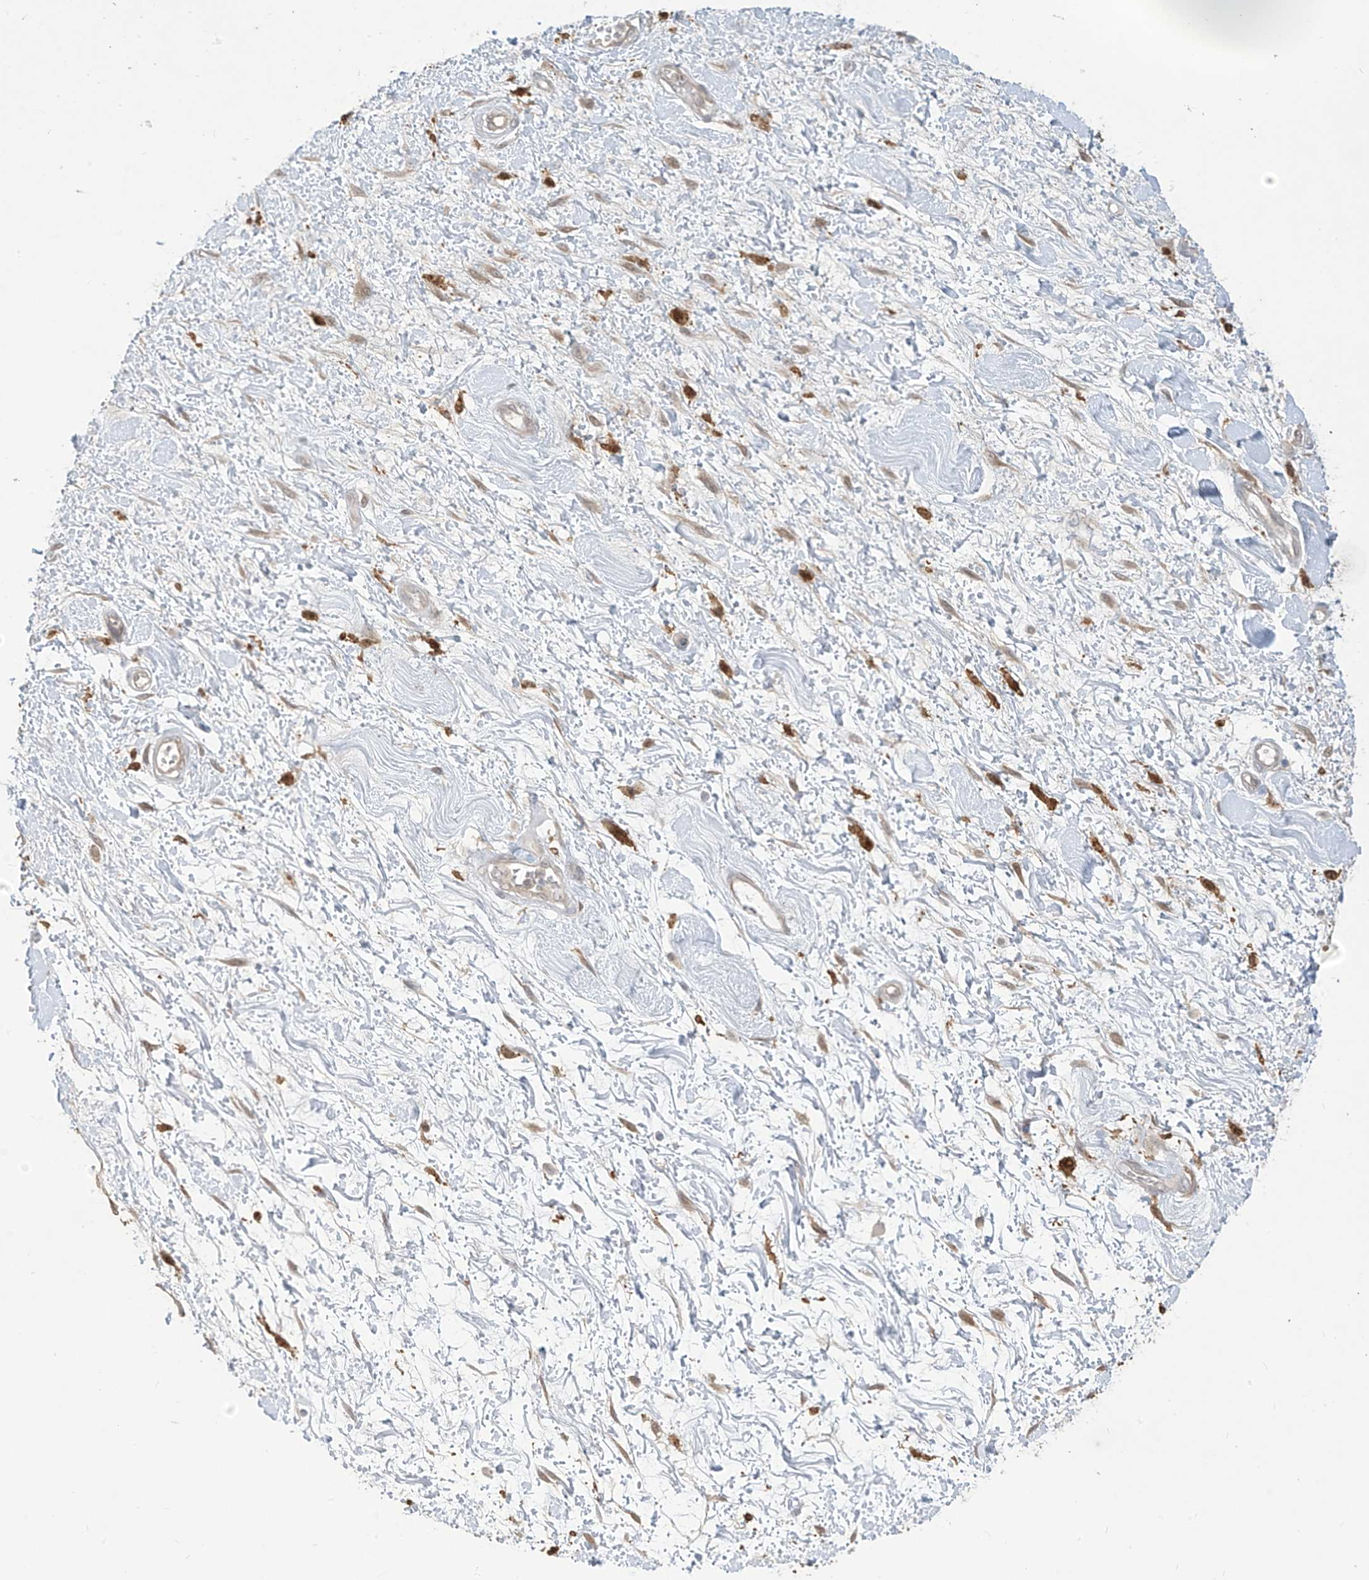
{"staining": {"intensity": "strong", "quantity": ">75%", "location": "cytoplasmic/membranous,nuclear"}, "tissue": "soft tissue", "cell_type": "Chondrocytes", "image_type": "normal", "snomed": [{"axis": "morphology", "description": "Normal tissue, NOS"}, {"axis": "morphology", "description": "Adenocarcinoma, NOS"}, {"axis": "topography", "description": "Pancreas"}, {"axis": "topography", "description": "Peripheral nerve tissue"}], "caption": "Immunohistochemical staining of unremarkable human soft tissue exhibits high levels of strong cytoplasmic/membranous,nuclear staining in approximately >75% of chondrocytes.", "gene": "IDH1", "patient": {"sex": "male", "age": 59}}